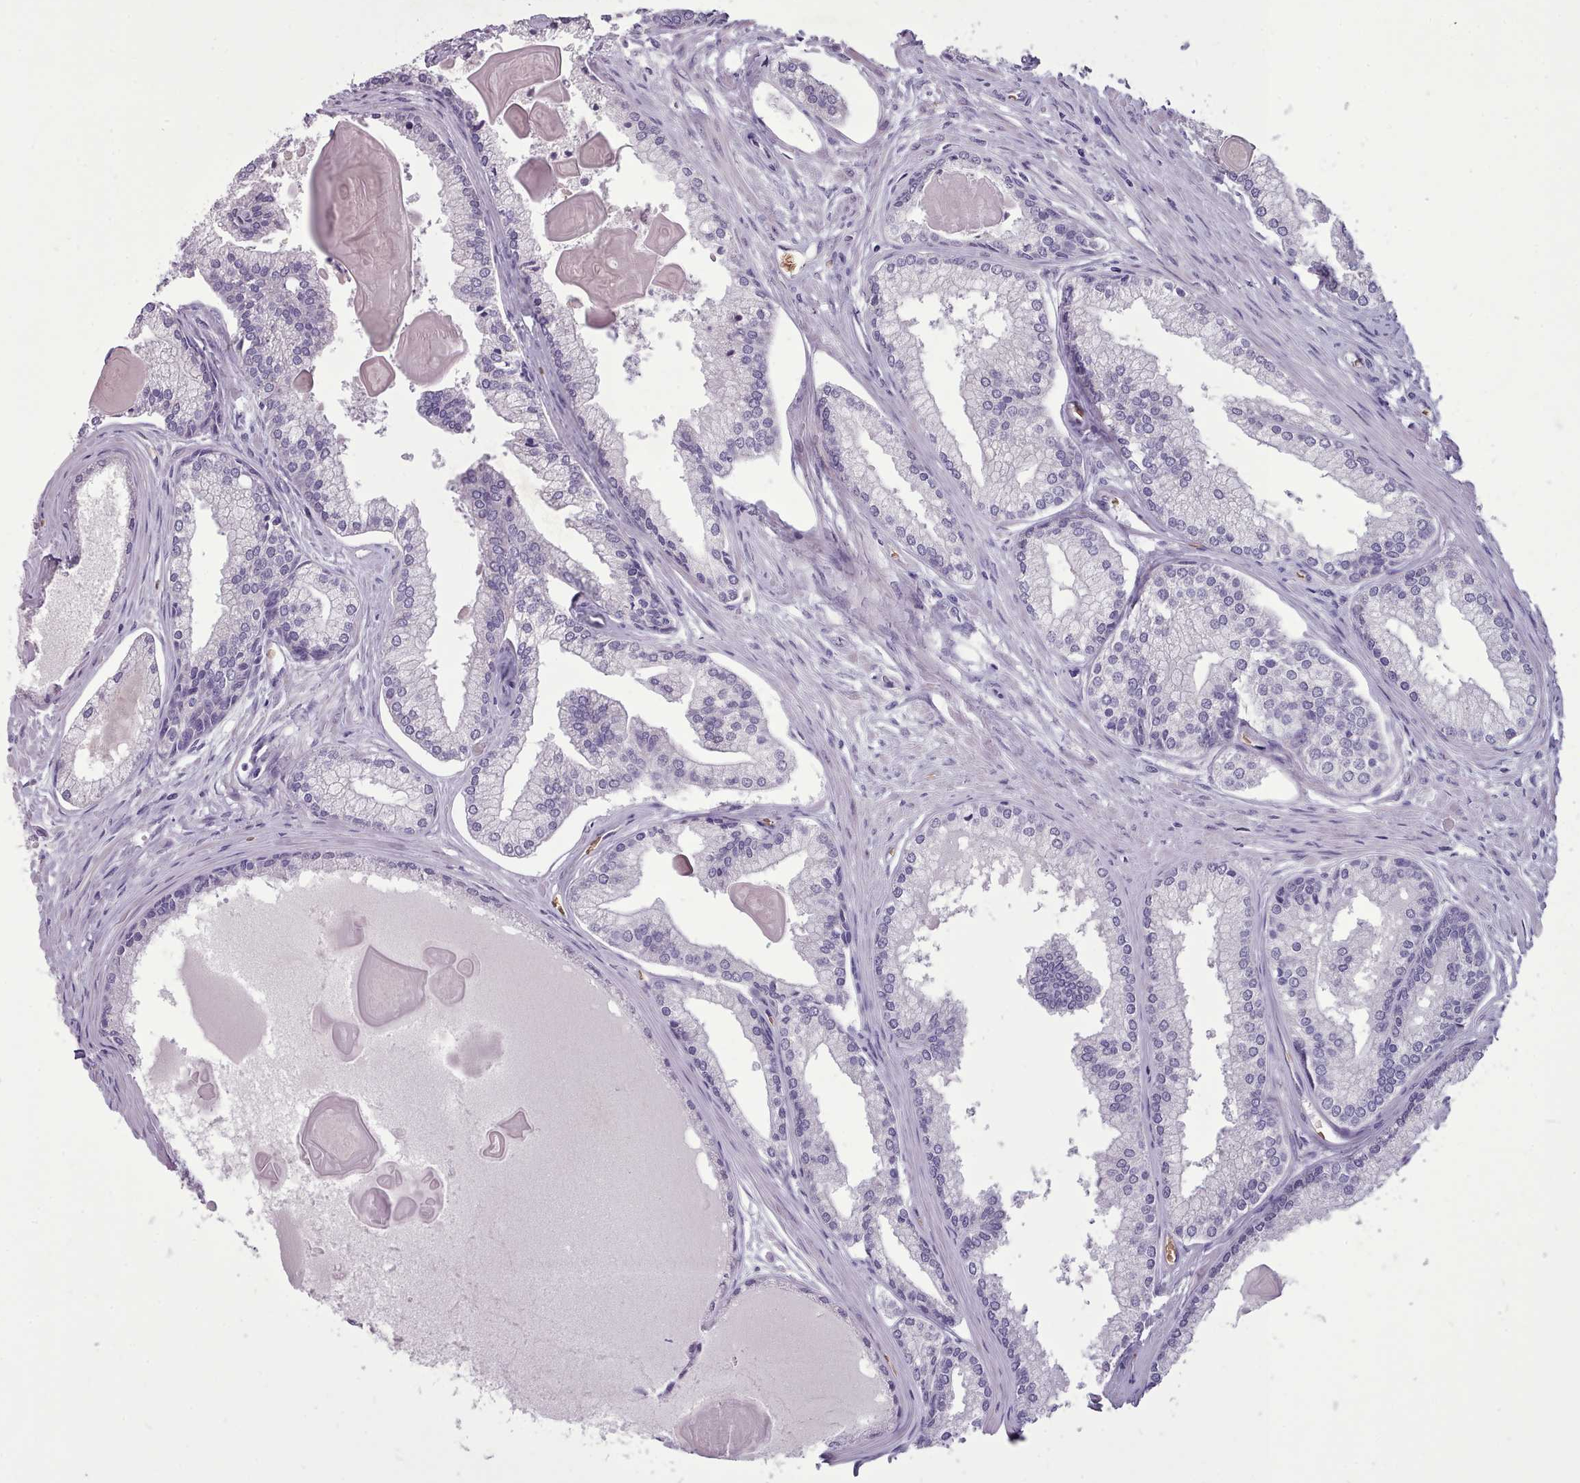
{"staining": {"intensity": "negative", "quantity": "none", "location": "none"}, "tissue": "prostate cancer", "cell_type": "Tumor cells", "image_type": "cancer", "snomed": [{"axis": "morphology", "description": "Adenocarcinoma, High grade"}, {"axis": "topography", "description": "Prostate"}], "caption": "Tumor cells show no significant positivity in prostate cancer (adenocarcinoma (high-grade)).", "gene": "AK4", "patient": {"sex": "male", "age": 68}}